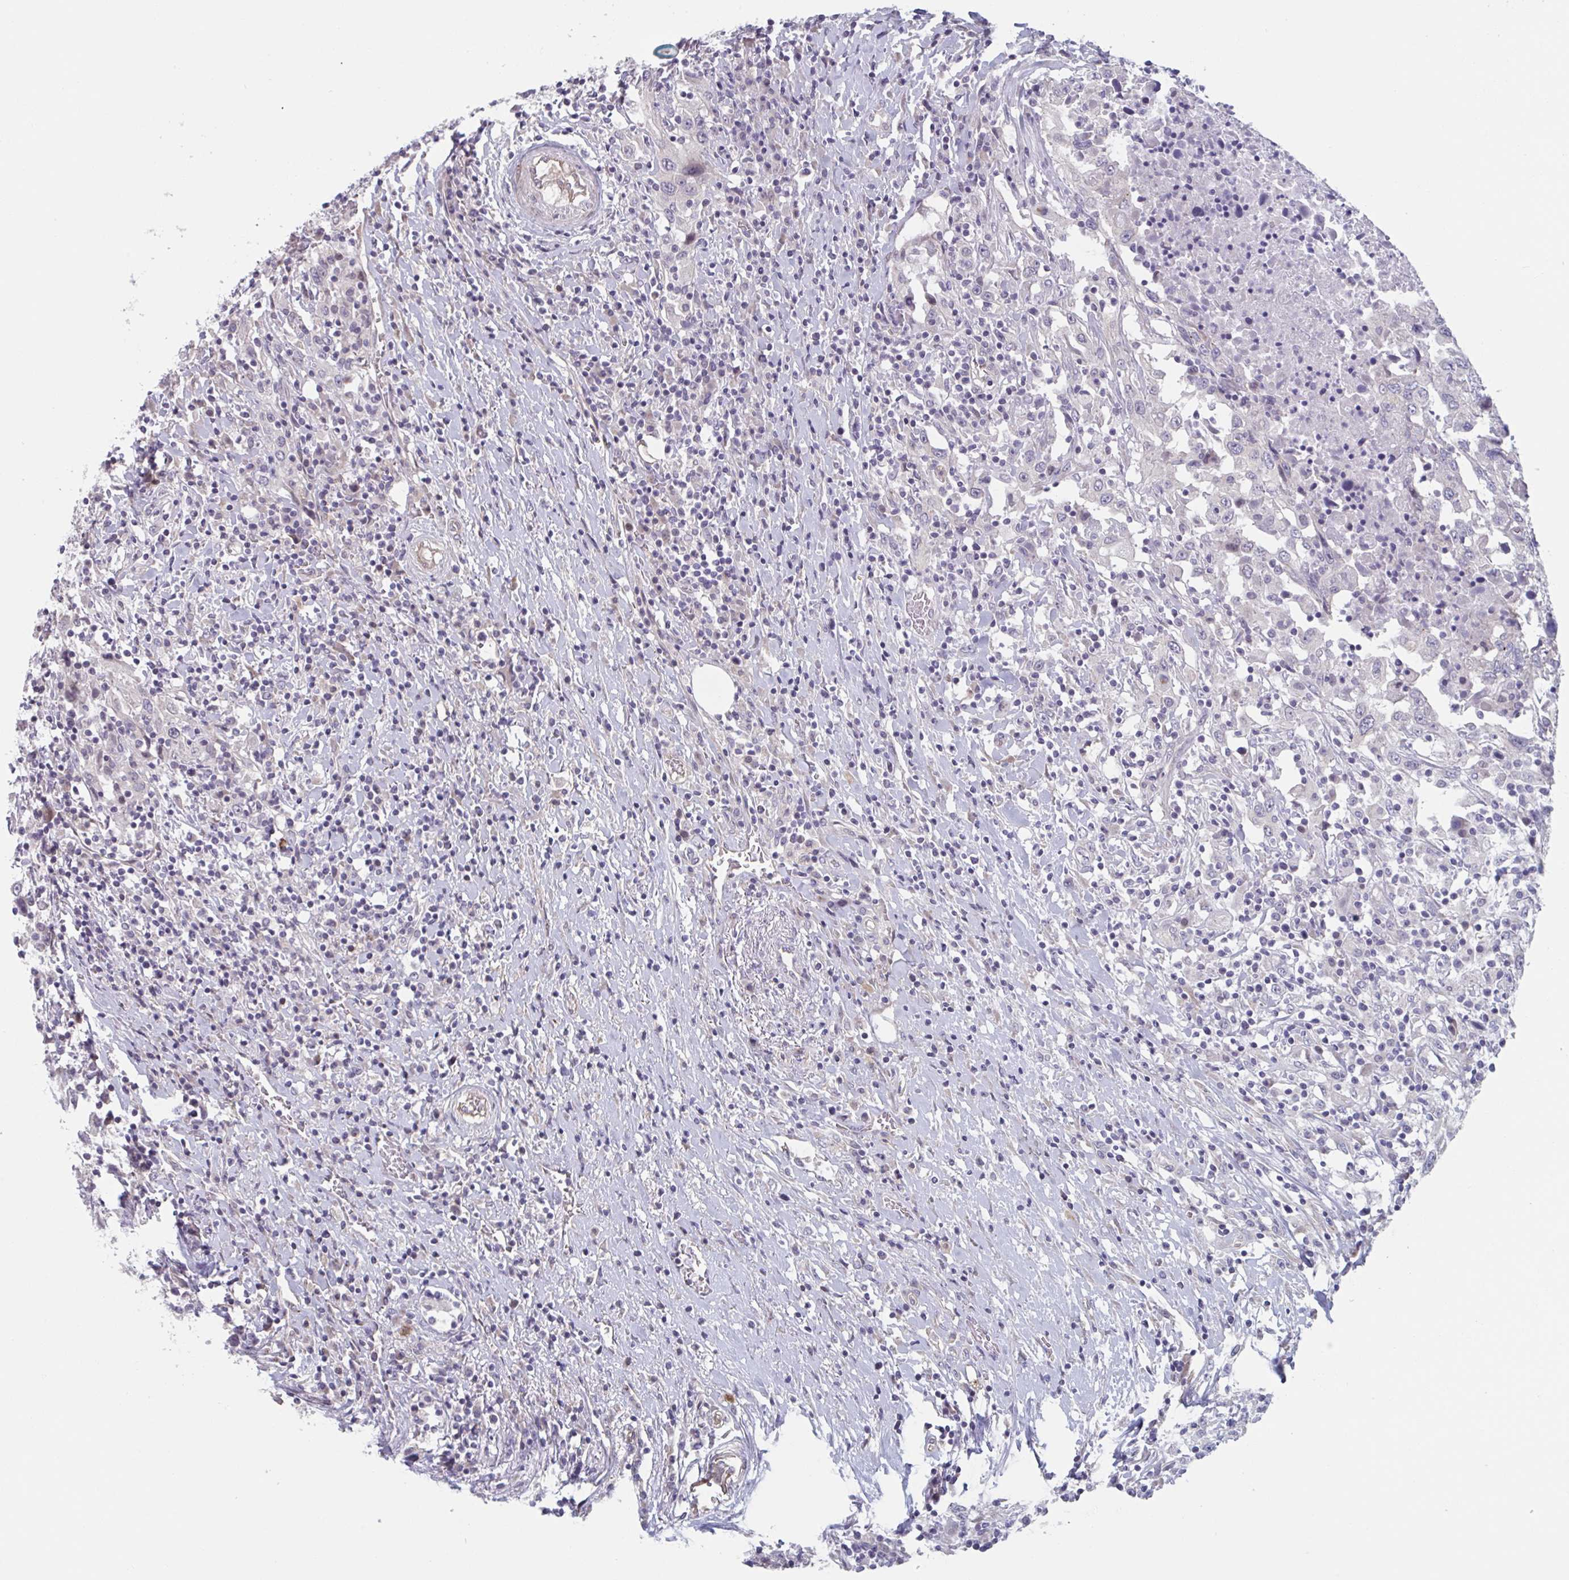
{"staining": {"intensity": "negative", "quantity": "none", "location": "none"}, "tissue": "urothelial cancer", "cell_type": "Tumor cells", "image_type": "cancer", "snomed": [{"axis": "morphology", "description": "Urothelial carcinoma, High grade"}, {"axis": "topography", "description": "Urinary bladder"}], "caption": "This micrograph is of urothelial cancer stained with IHC to label a protein in brown with the nuclei are counter-stained blue. There is no expression in tumor cells.", "gene": "TNFSF10", "patient": {"sex": "male", "age": 61}}